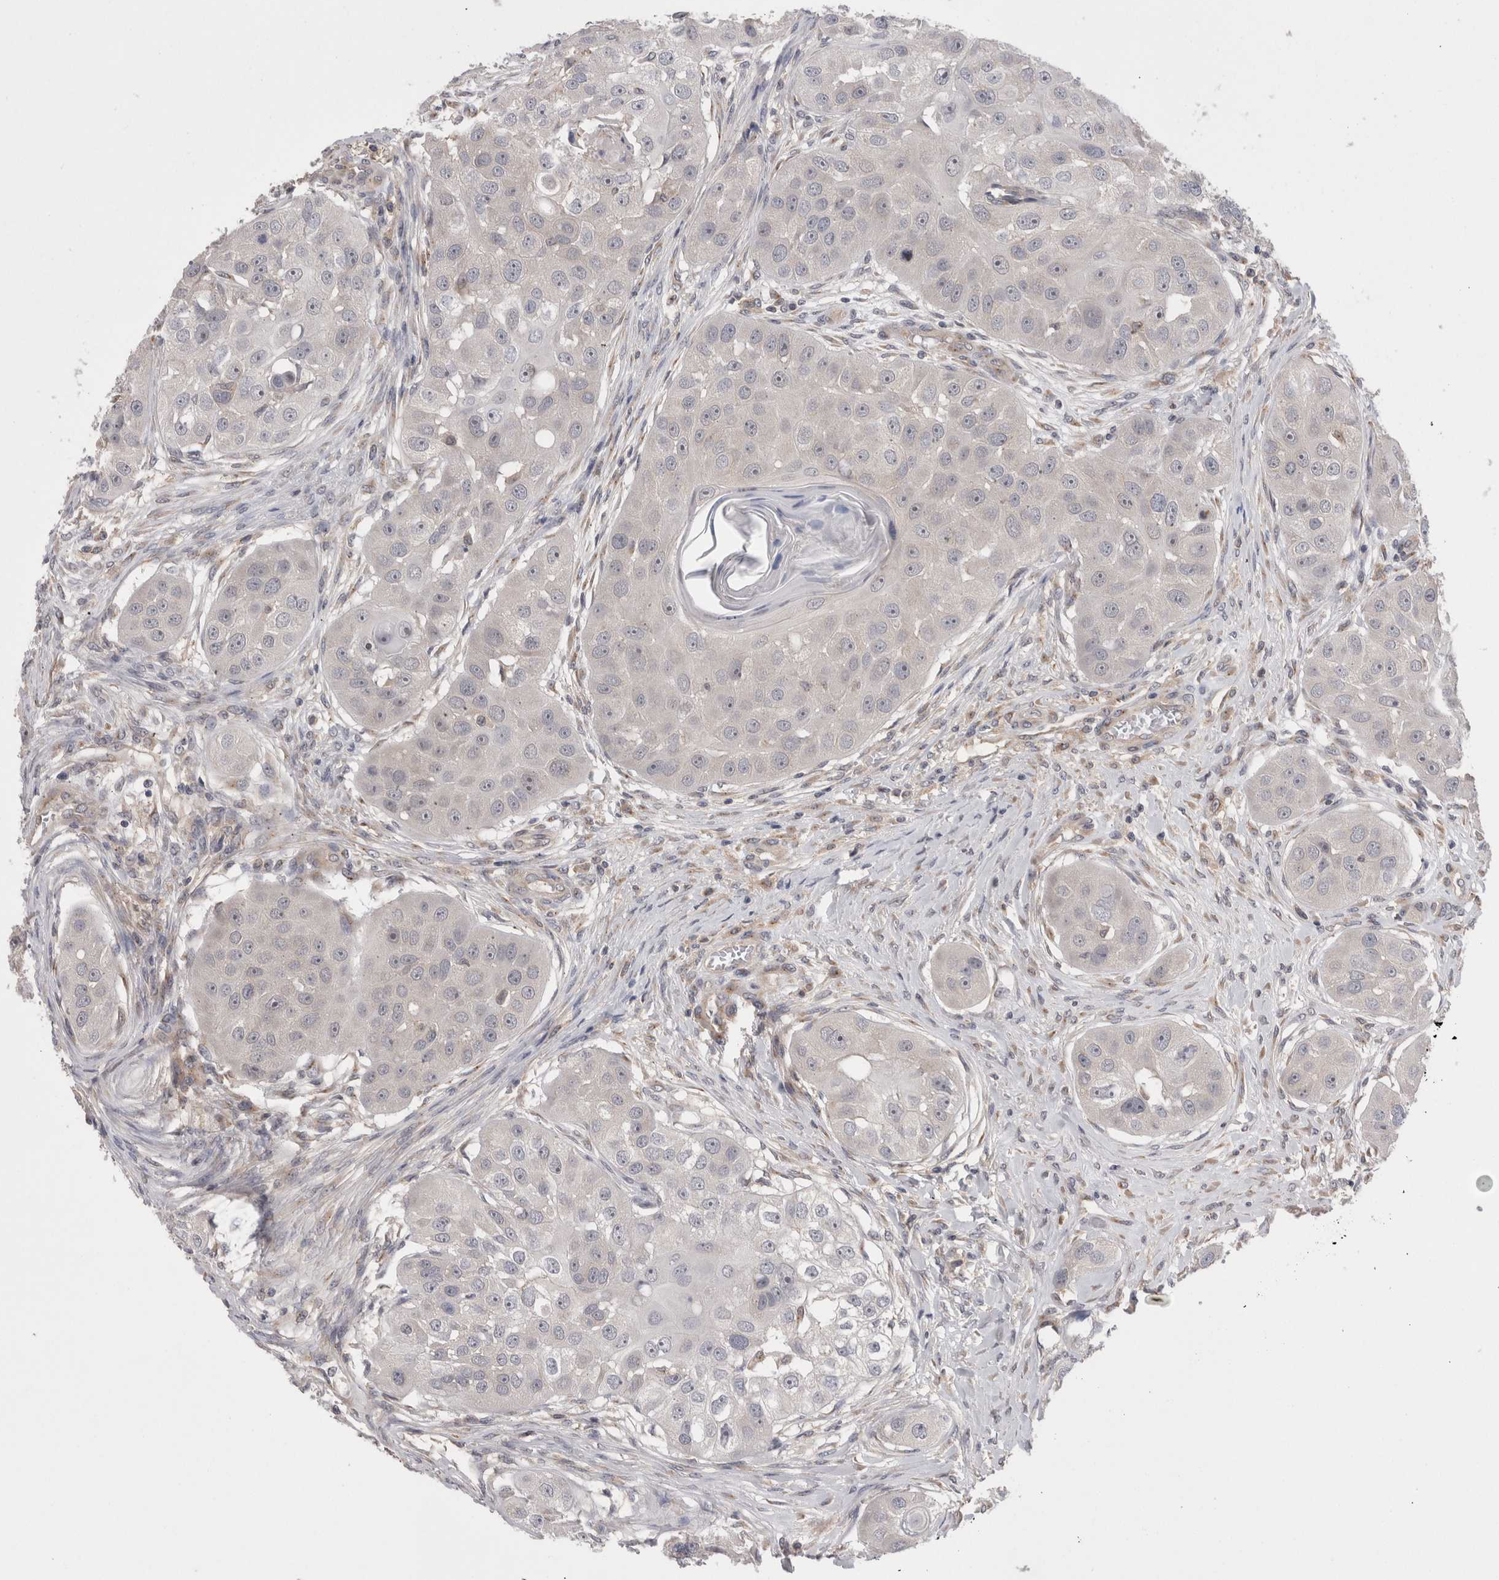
{"staining": {"intensity": "negative", "quantity": "none", "location": "none"}, "tissue": "head and neck cancer", "cell_type": "Tumor cells", "image_type": "cancer", "snomed": [{"axis": "morphology", "description": "Normal tissue, NOS"}, {"axis": "morphology", "description": "Squamous cell carcinoma, NOS"}, {"axis": "topography", "description": "Skeletal muscle"}, {"axis": "topography", "description": "Head-Neck"}], "caption": "This is an IHC photomicrograph of human squamous cell carcinoma (head and neck). There is no expression in tumor cells.", "gene": "DCTN6", "patient": {"sex": "male", "age": 51}}